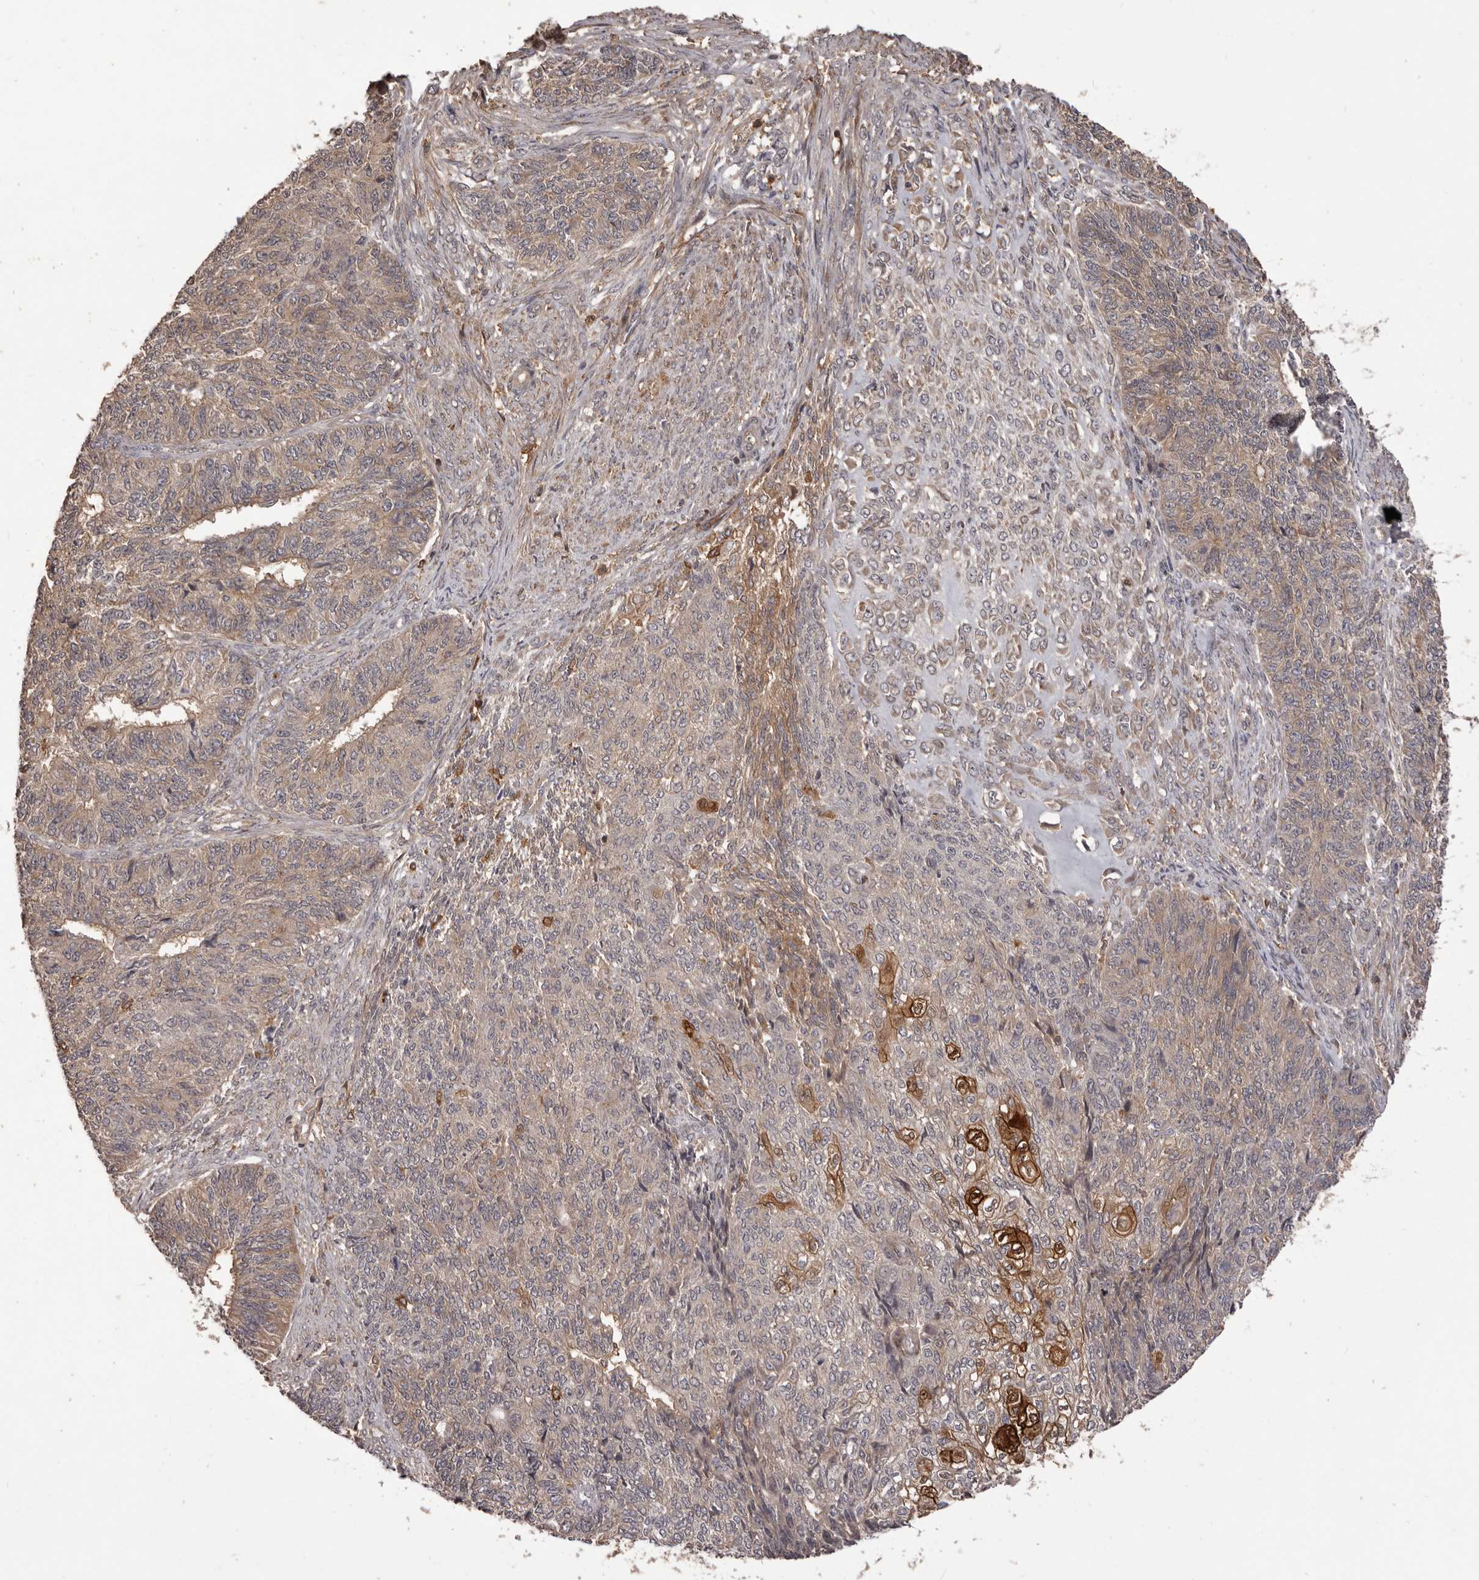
{"staining": {"intensity": "strong", "quantity": "<25%", "location": "cytoplasmic/membranous"}, "tissue": "endometrial cancer", "cell_type": "Tumor cells", "image_type": "cancer", "snomed": [{"axis": "morphology", "description": "Adenocarcinoma, NOS"}, {"axis": "topography", "description": "Endometrium"}], "caption": "Immunohistochemical staining of human endometrial adenocarcinoma exhibits strong cytoplasmic/membranous protein staining in approximately <25% of tumor cells.", "gene": "GLIPR2", "patient": {"sex": "female", "age": 32}}